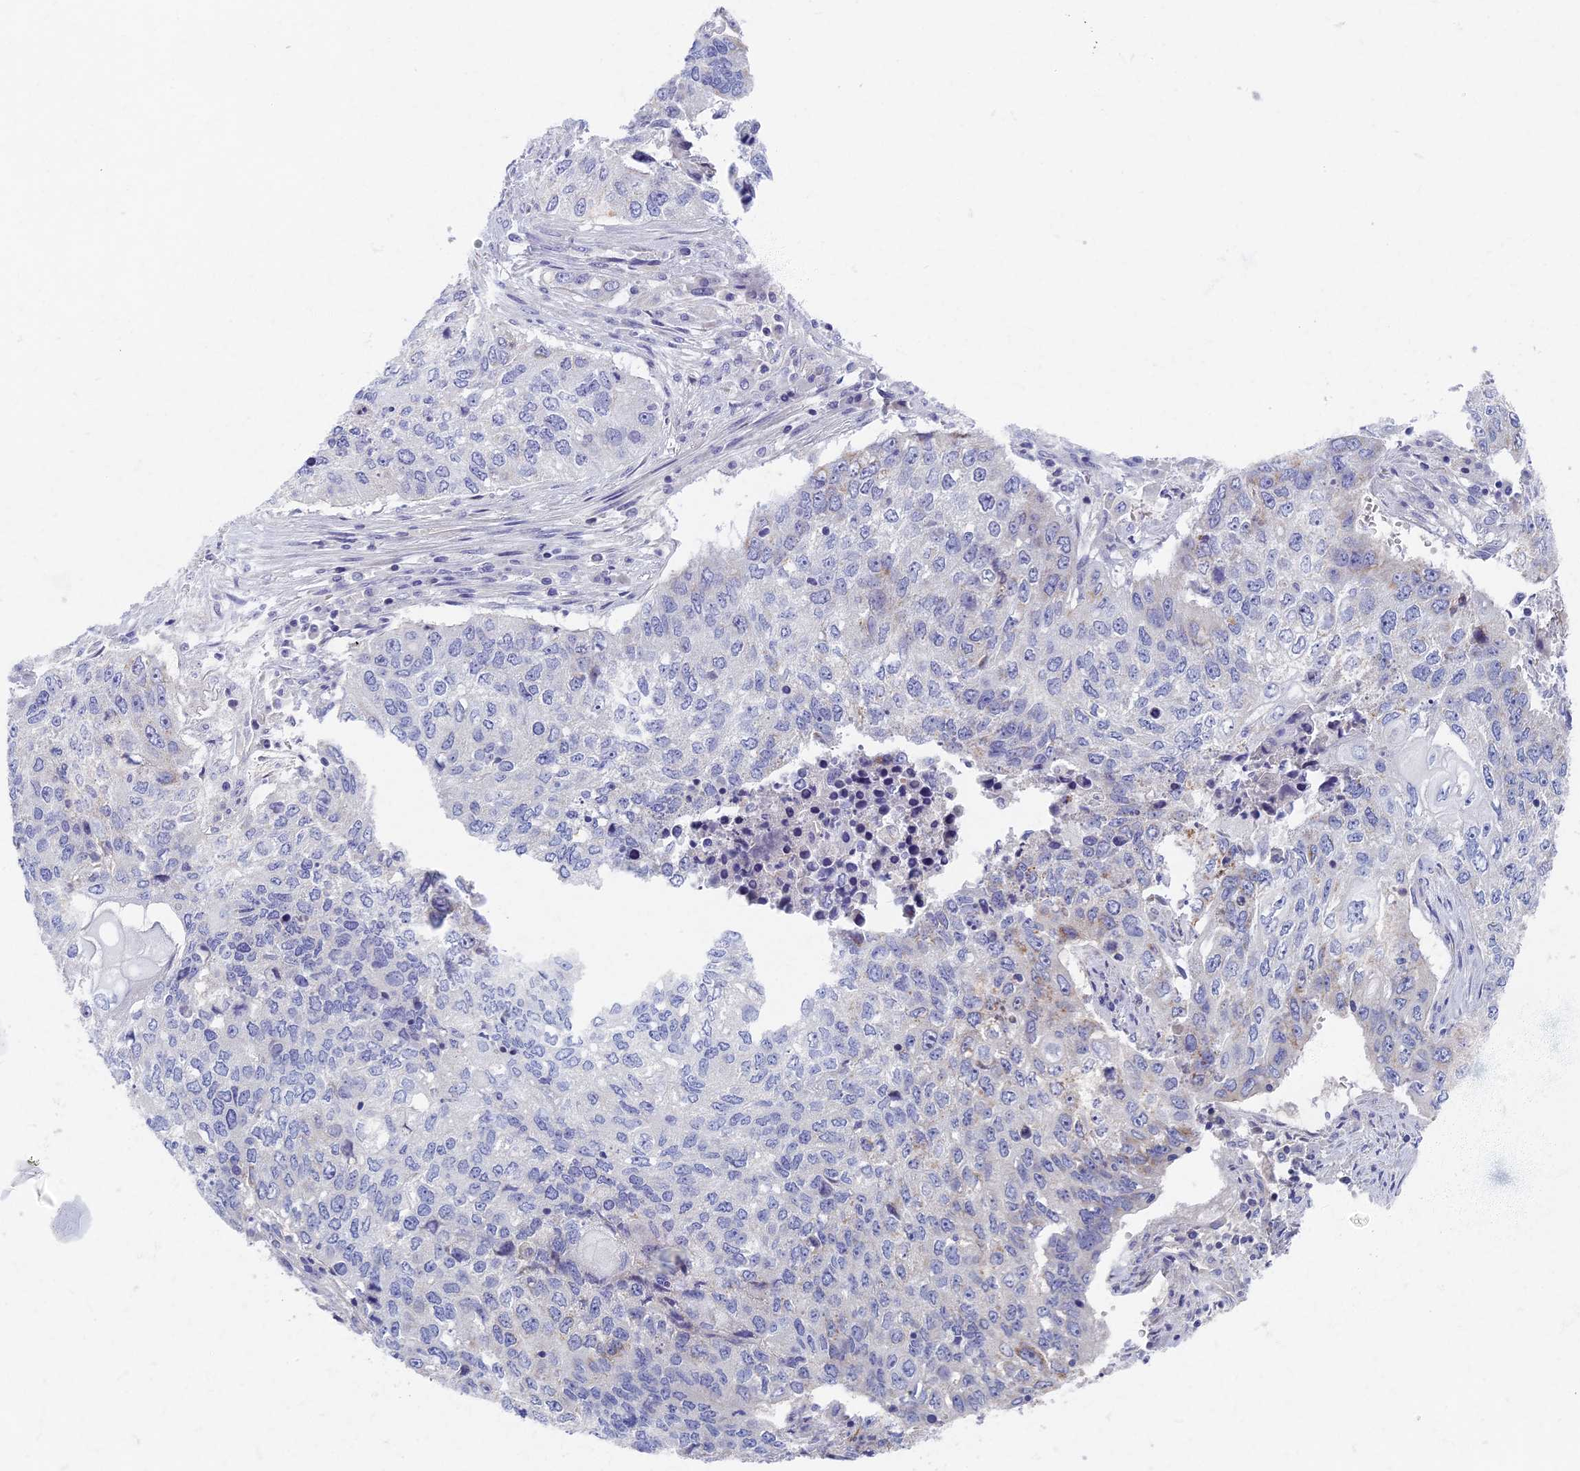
{"staining": {"intensity": "negative", "quantity": "none", "location": "none"}, "tissue": "lung cancer", "cell_type": "Tumor cells", "image_type": "cancer", "snomed": [{"axis": "morphology", "description": "Squamous cell carcinoma, NOS"}, {"axis": "topography", "description": "Lung"}], "caption": "Tumor cells show no significant protein positivity in lung cancer.", "gene": "AP4E1", "patient": {"sex": "female", "age": 63}}